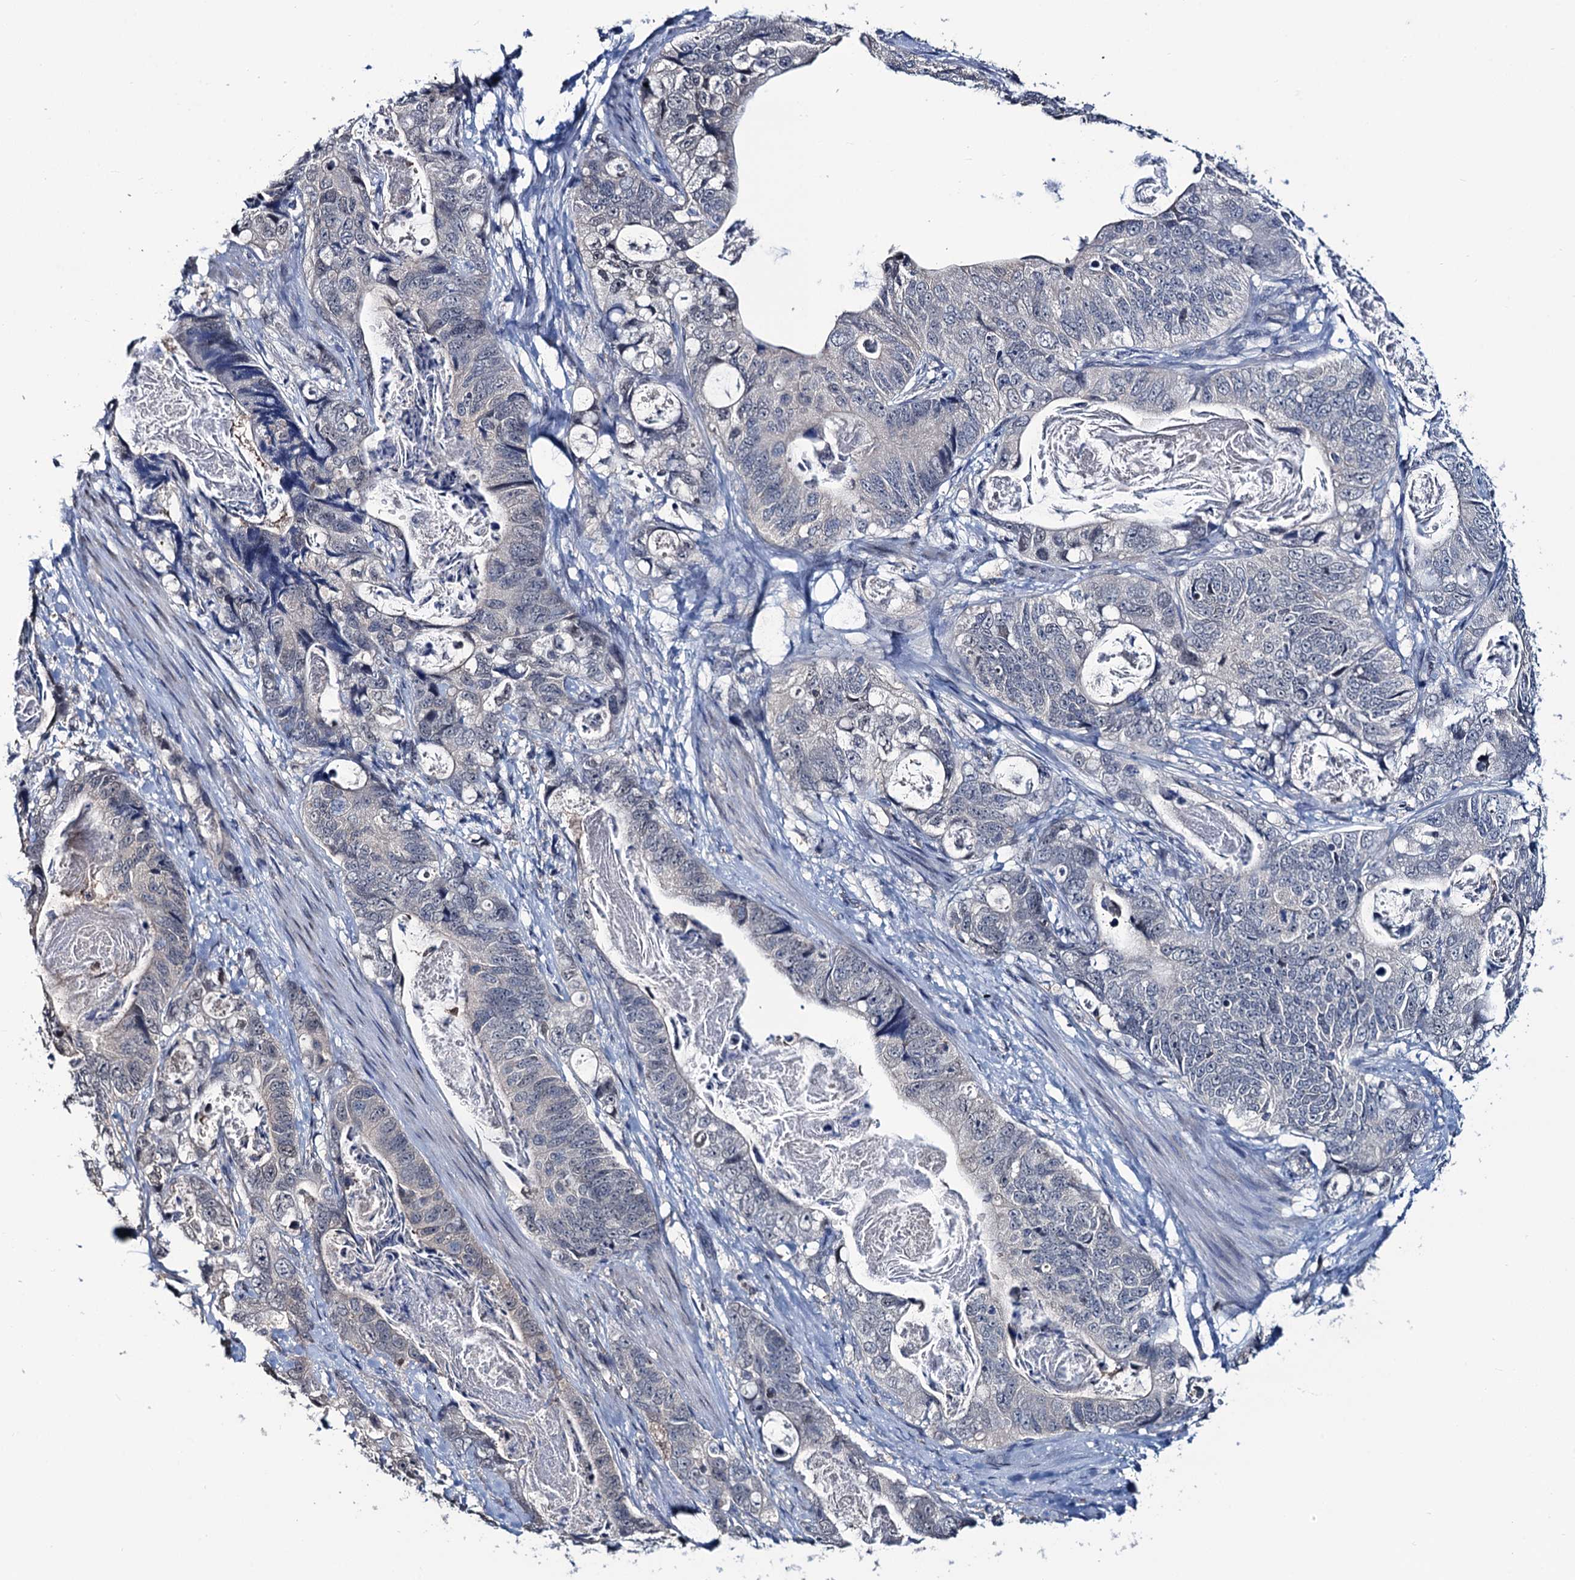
{"staining": {"intensity": "negative", "quantity": "none", "location": "none"}, "tissue": "stomach cancer", "cell_type": "Tumor cells", "image_type": "cancer", "snomed": [{"axis": "morphology", "description": "Normal tissue, NOS"}, {"axis": "morphology", "description": "Adenocarcinoma, NOS"}, {"axis": "topography", "description": "Stomach"}], "caption": "Tumor cells show no significant staining in stomach cancer.", "gene": "RTKN2", "patient": {"sex": "female", "age": 89}}